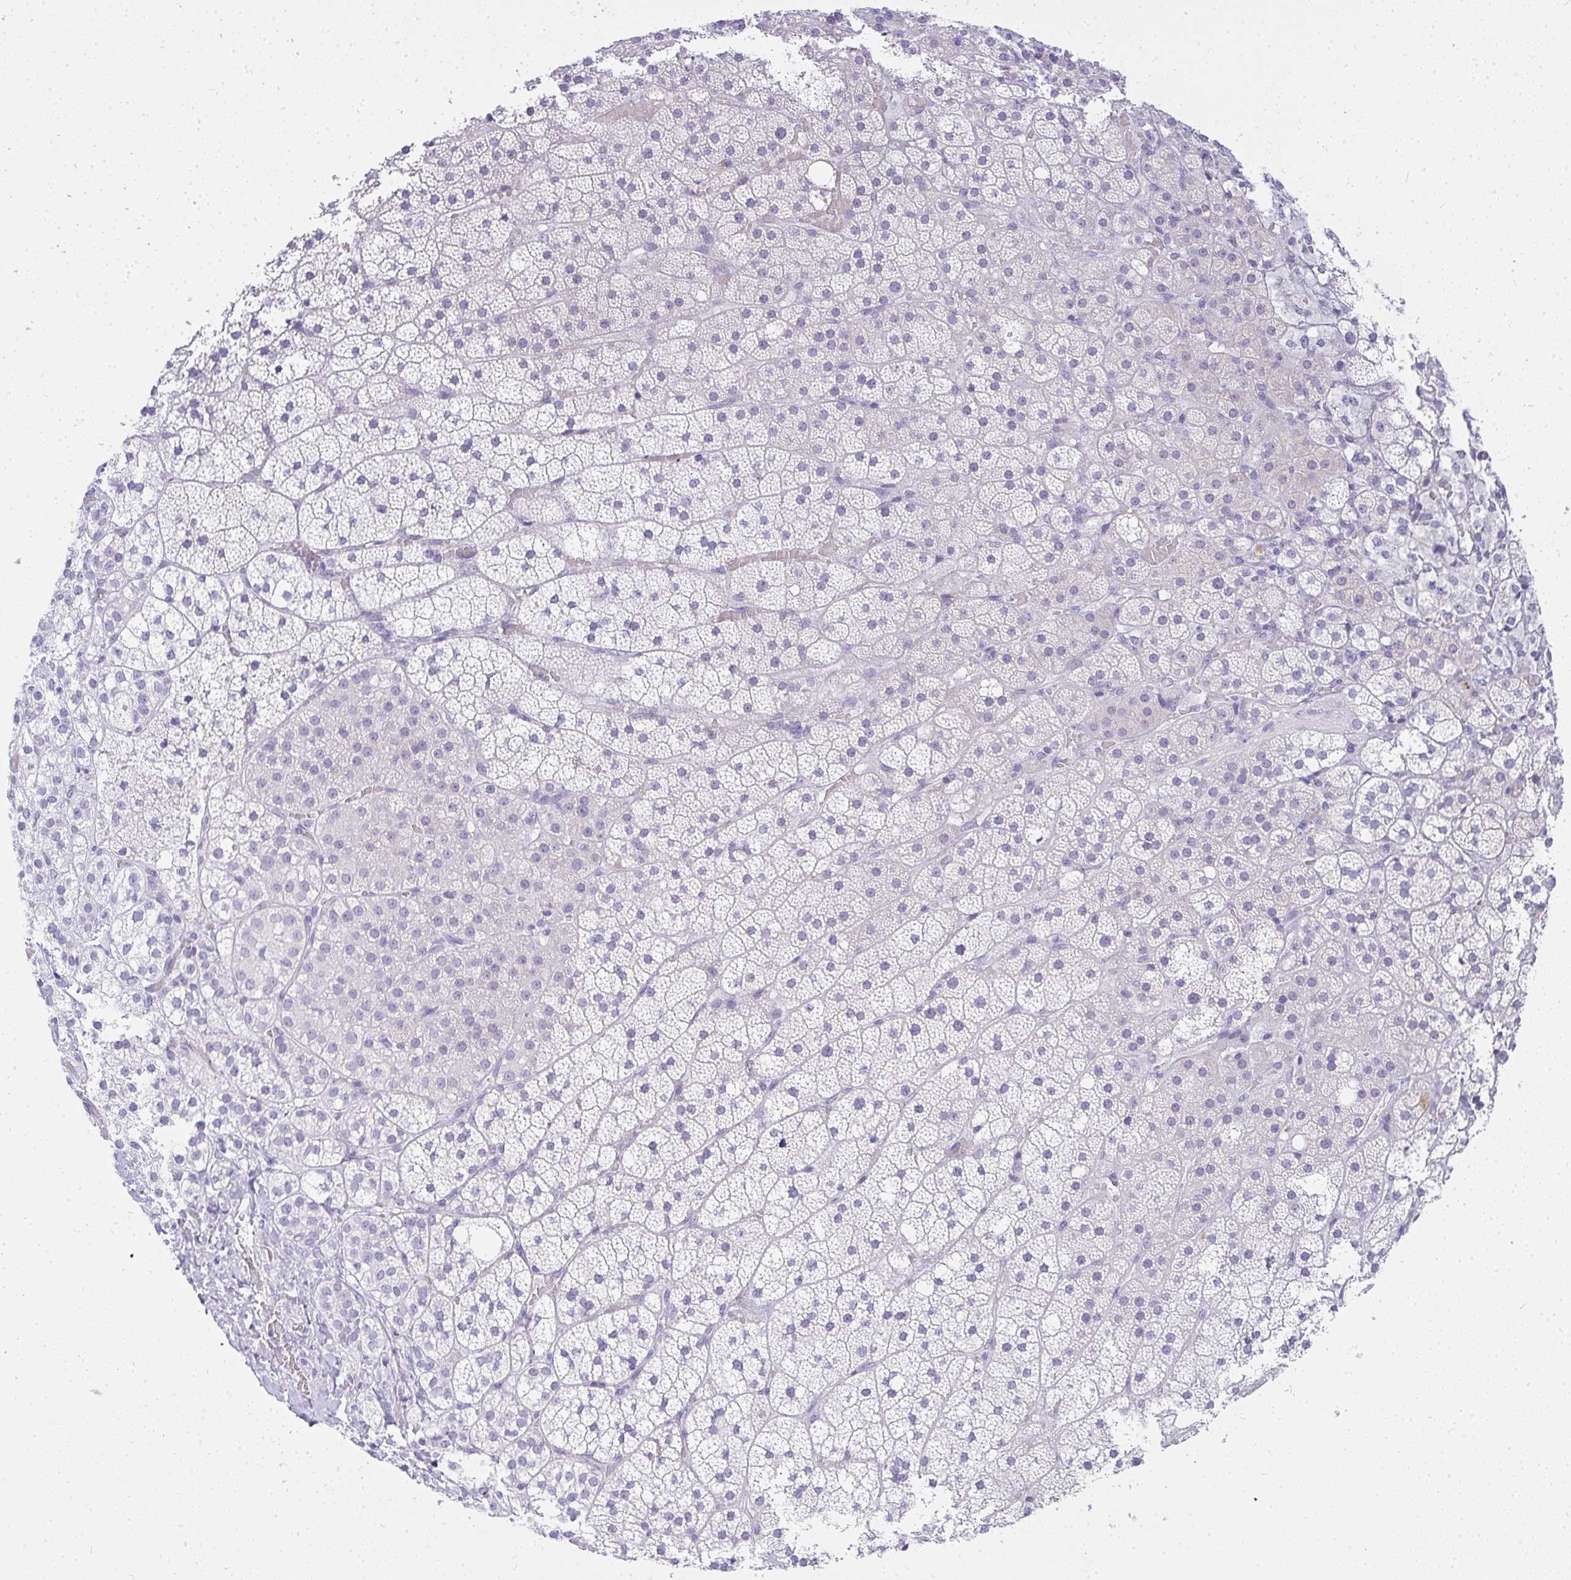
{"staining": {"intensity": "negative", "quantity": "none", "location": "none"}, "tissue": "adrenal gland", "cell_type": "Glandular cells", "image_type": "normal", "snomed": [{"axis": "morphology", "description": "Normal tissue, NOS"}, {"axis": "topography", "description": "Adrenal gland"}], "caption": "DAB (3,3'-diaminobenzidine) immunohistochemical staining of benign human adrenal gland displays no significant positivity in glandular cells. (DAB (3,3'-diaminobenzidine) immunohistochemistry, high magnification).", "gene": "OR5J2", "patient": {"sex": "male", "age": 53}}